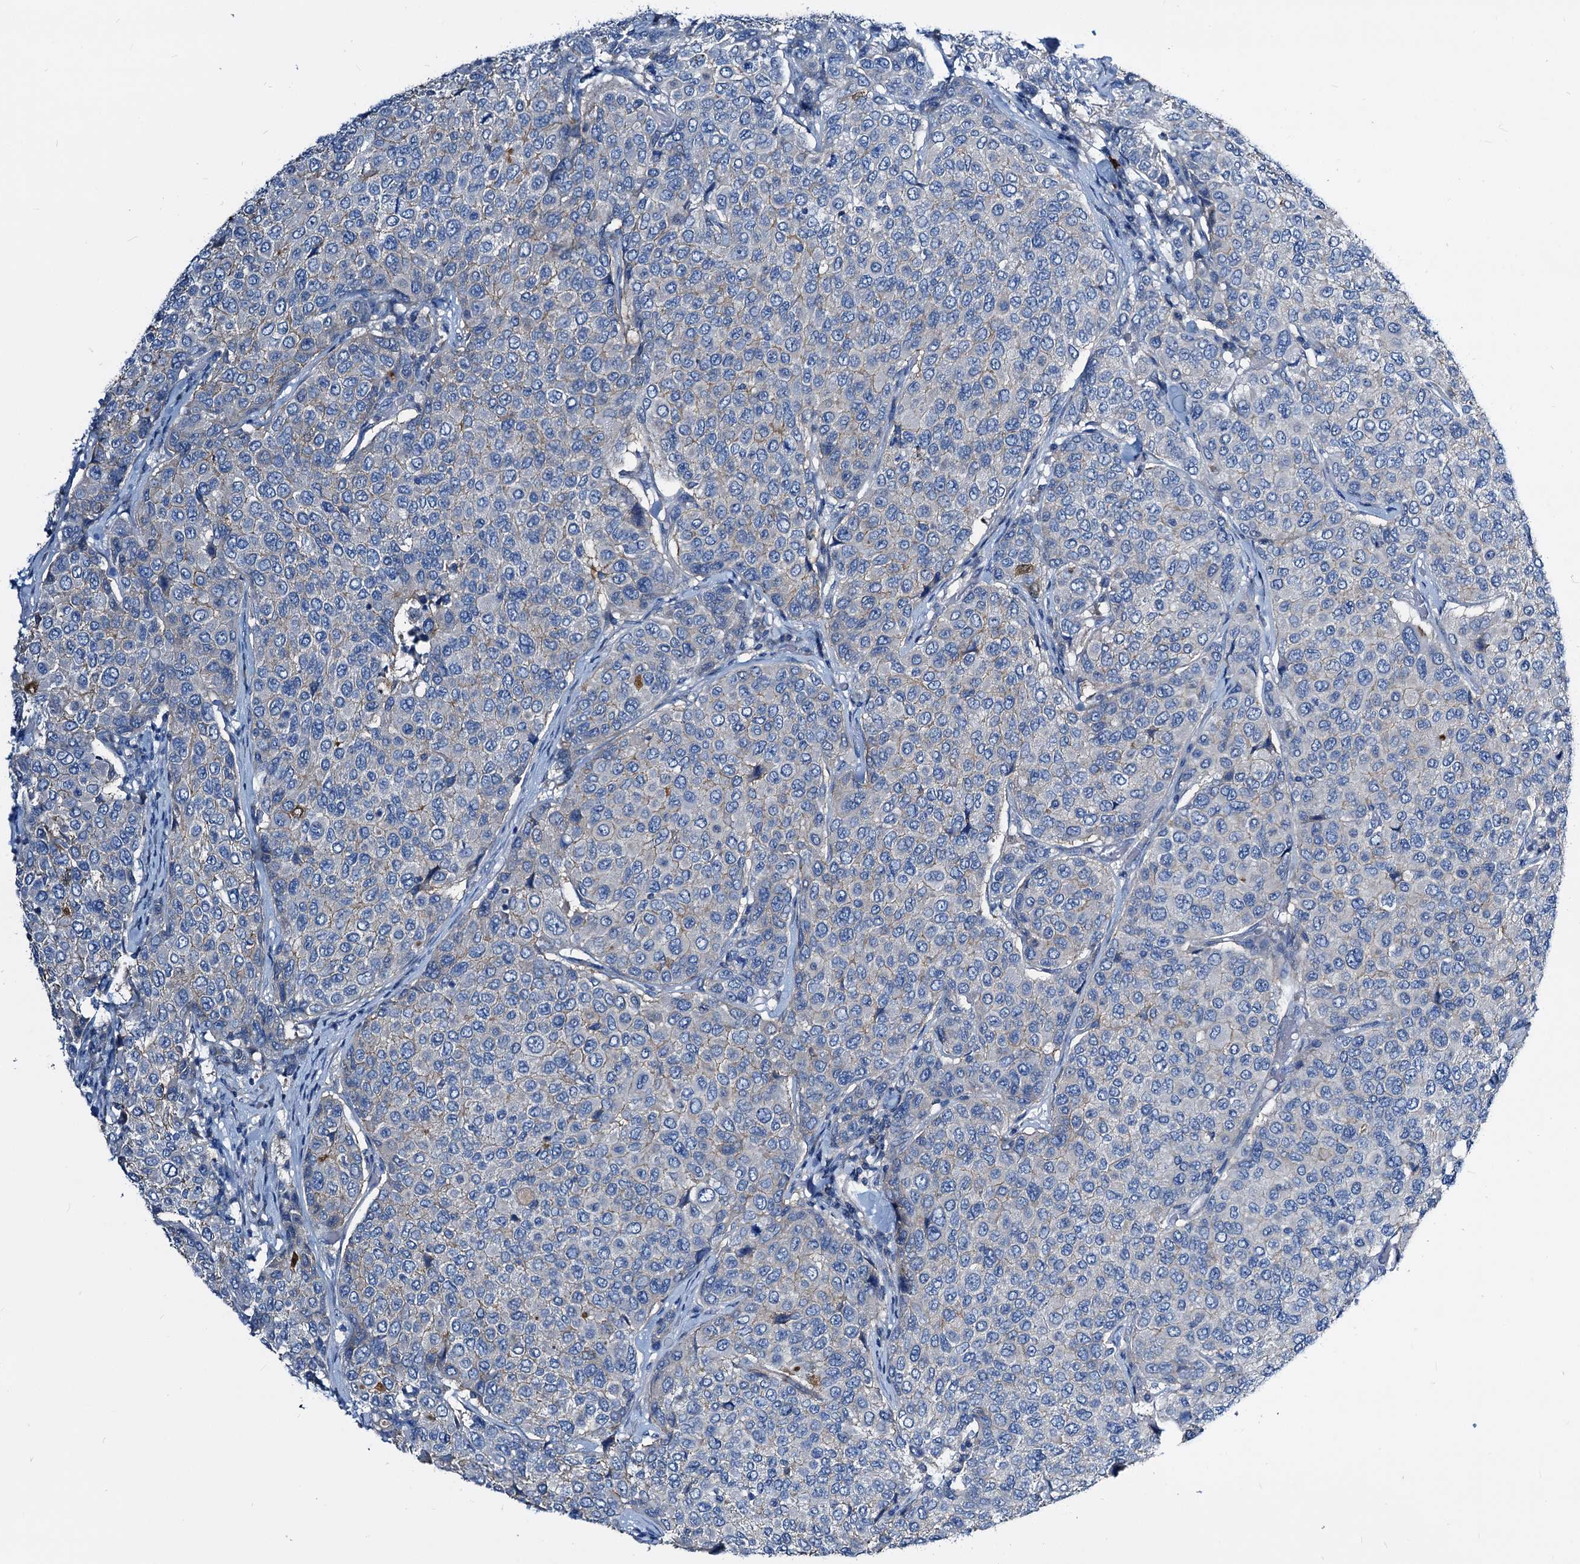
{"staining": {"intensity": "negative", "quantity": "none", "location": "none"}, "tissue": "breast cancer", "cell_type": "Tumor cells", "image_type": "cancer", "snomed": [{"axis": "morphology", "description": "Duct carcinoma"}, {"axis": "topography", "description": "Breast"}], "caption": "IHC of breast infiltrating ductal carcinoma demonstrates no staining in tumor cells.", "gene": "DYDC2", "patient": {"sex": "female", "age": 55}}